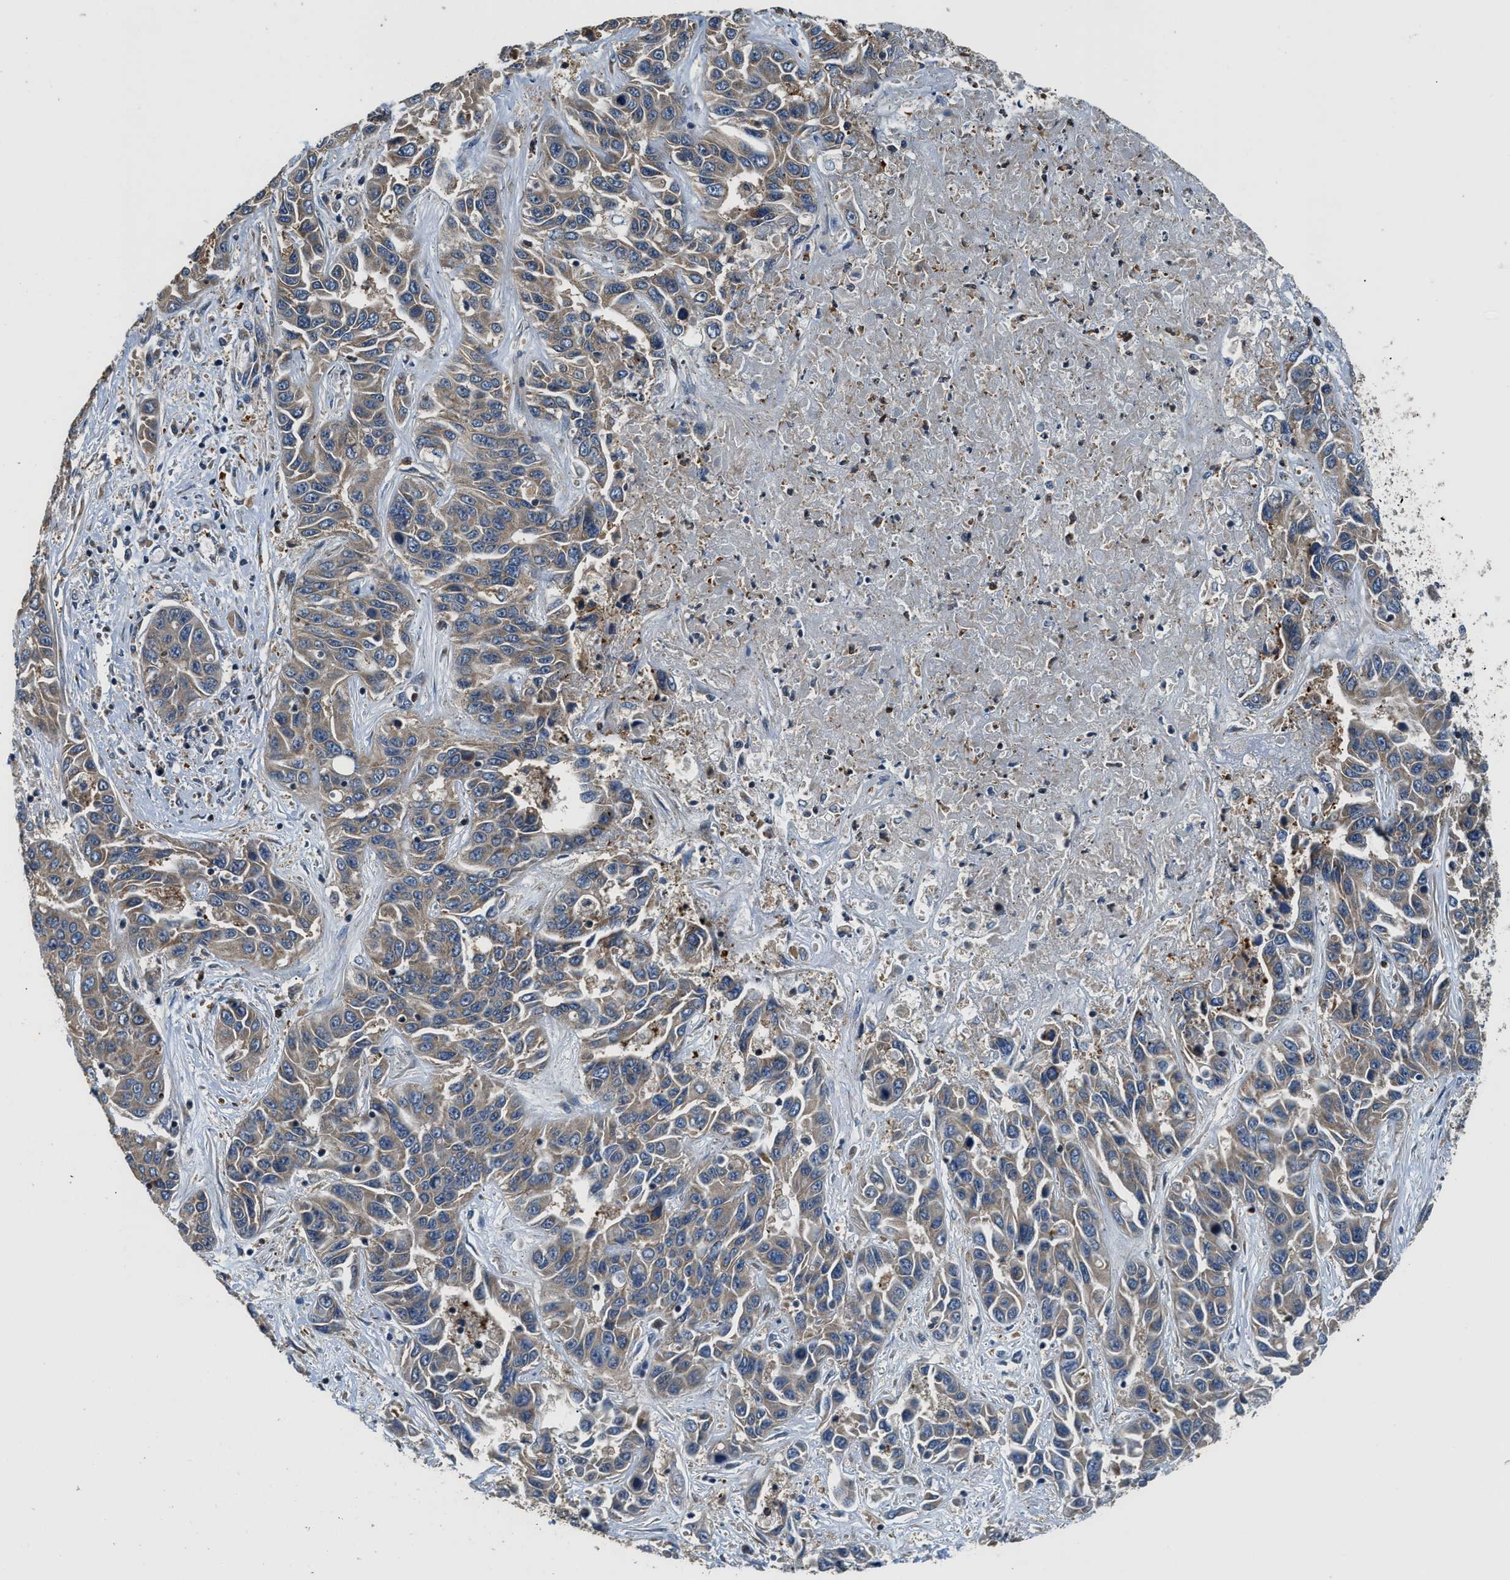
{"staining": {"intensity": "weak", "quantity": ">75%", "location": "cytoplasmic/membranous"}, "tissue": "liver cancer", "cell_type": "Tumor cells", "image_type": "cancer", "snomed": [{"axis": "morphology", "description": "Cholangiocarcinoma"}, {"axis": "topography", "description": "Liver"}], "caption": "Immunohistochemical staining of human cholangiocarcinoma (liver) shows weak cytoplasmic/membranous protein expression in approximately >75% of tumor cells. (brown staining indicates protein expression, while blue staining denotes nuclei).", "gene": "FUT8", "patient": {"sex": "female", "age": 52}}